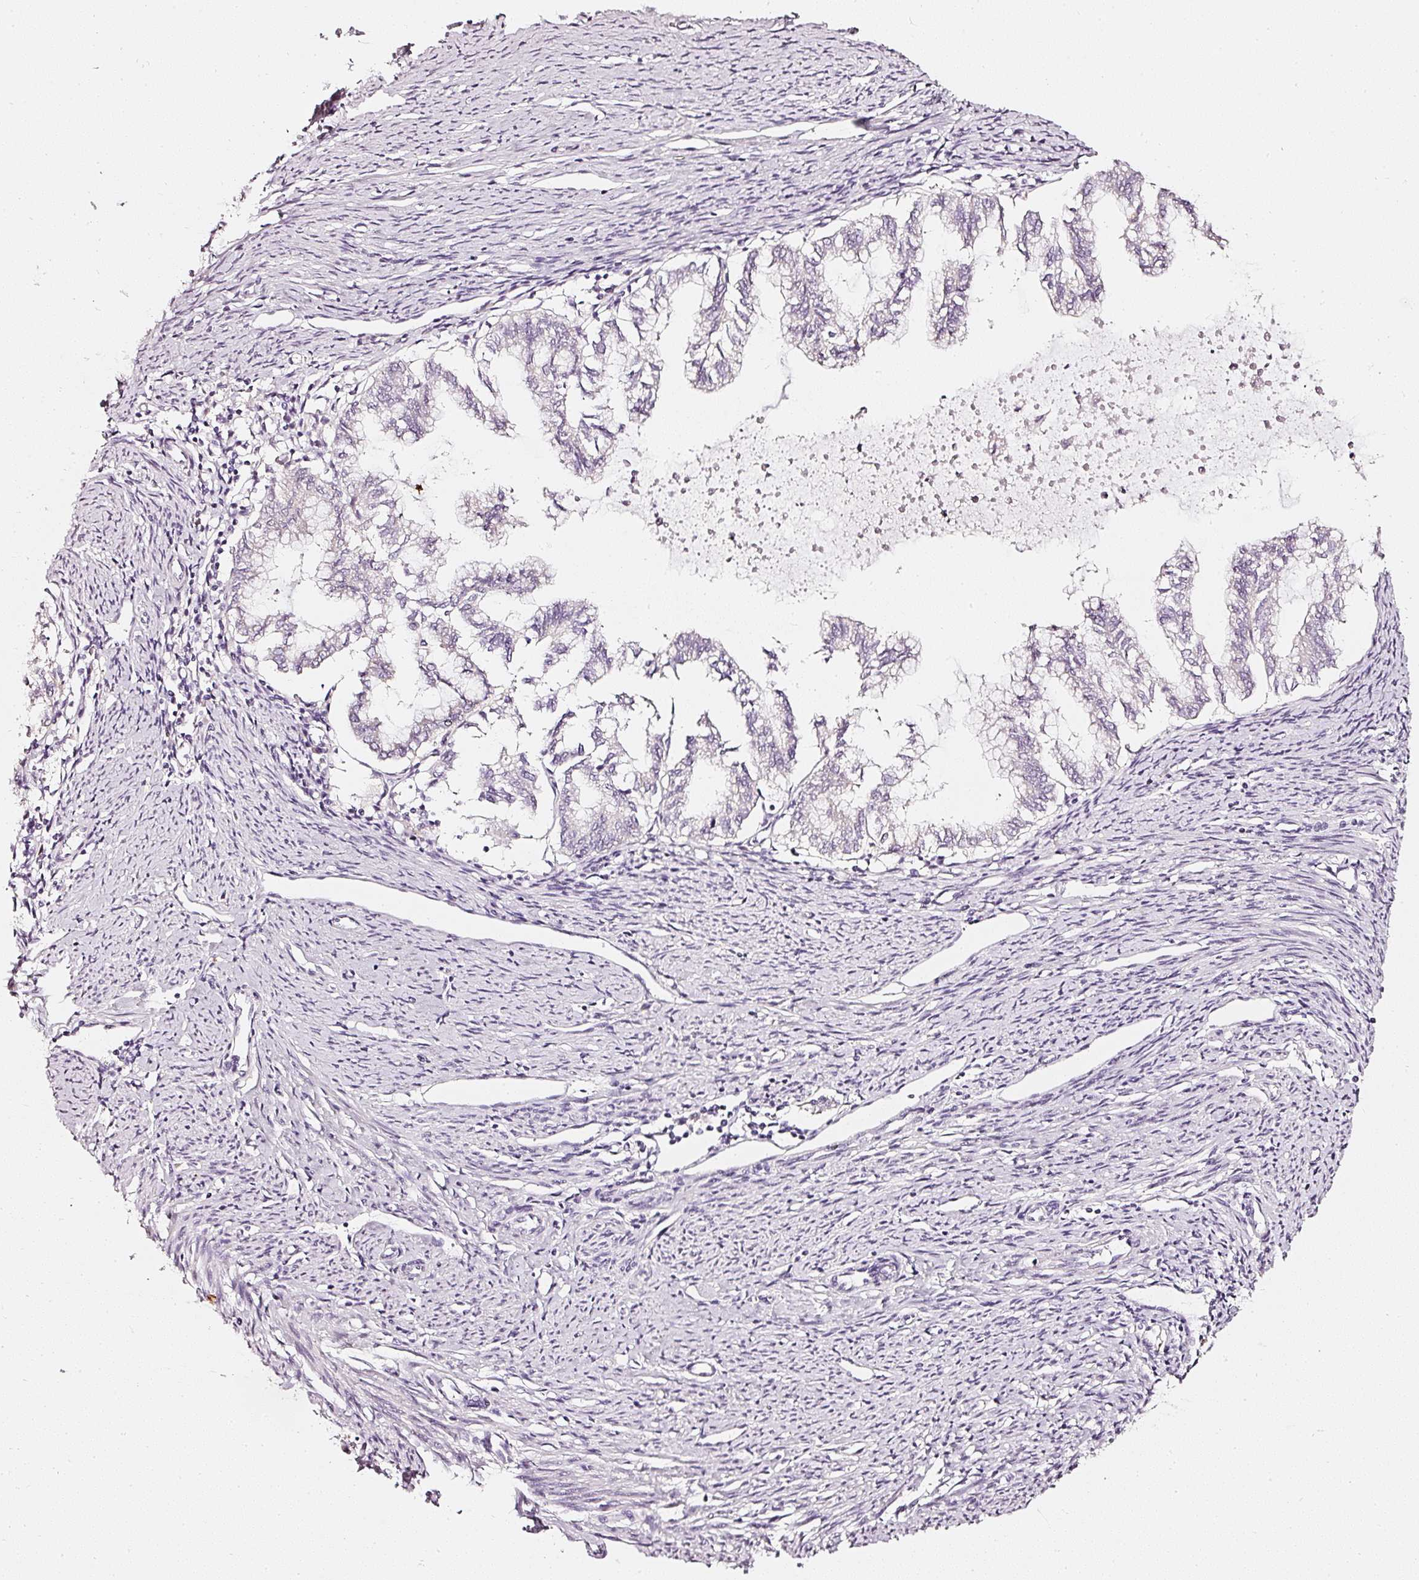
{"staining": {"intensity": "negative", "quantity": "none", "location": "none"}, "tissue": "endometrial cancer", "cell_type": "Tumor cells", "image_type": "cancer", "snomed": [{"axis": "morphology", "description": "Adenocarcinoma, NOS"}, {"axis": "topography", "description": "Endometrium"}], "caption": "High magnification brightfield microscopy of endometrial cancer stained with DAB (3,3'-diaminobenzidine) (brown) and counterstained with hematoxylin (blue): tumor cells show no significant positivity.", "gene": "CNP", "patient": {"sex": "female", "age": 79}}